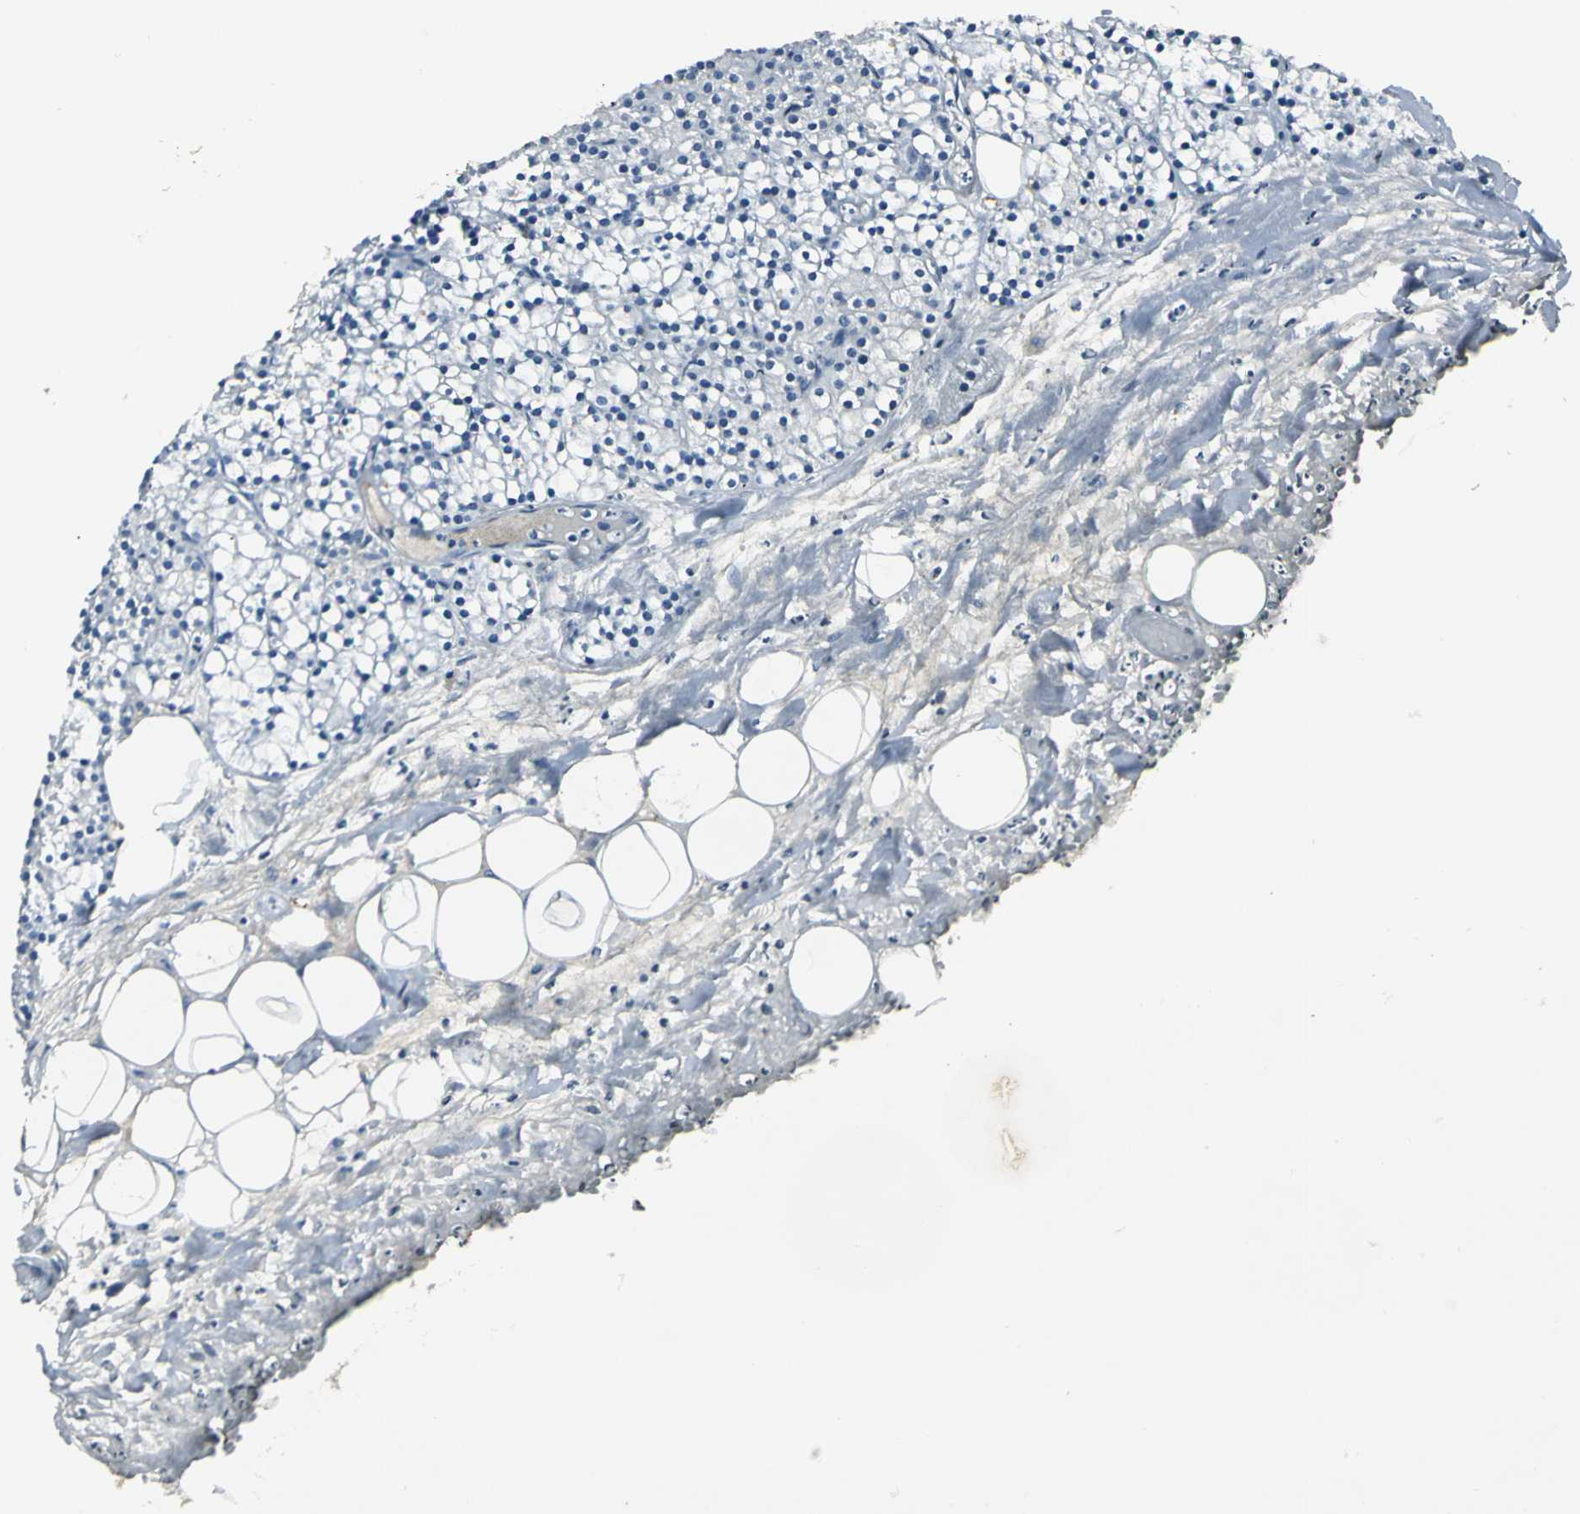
{"staining": {"intensity": "negative", "quantity": "none", "location": "none"}, "tissue": "parathyroid gland", "cell_type": "Glandular cells", "image_type": "normal", "snomed": [{"axis": "morphology", "description": "Normal tissue, NOS"}, {"axis": "topography", "description": "Parathyroid gland"}], "caption": "This is a image of immunohistochemistry (IHC) staining of normal parathyroid gland, which shows no positivity in glandular cells. (Stains: DAB immunohistochemistry (IHC) with hematoxylin counter stain, Microscopy: brightfield microscopy at high magnification).", "gene": "MCM4", "patient": {"sex": "female", "age": 63}}